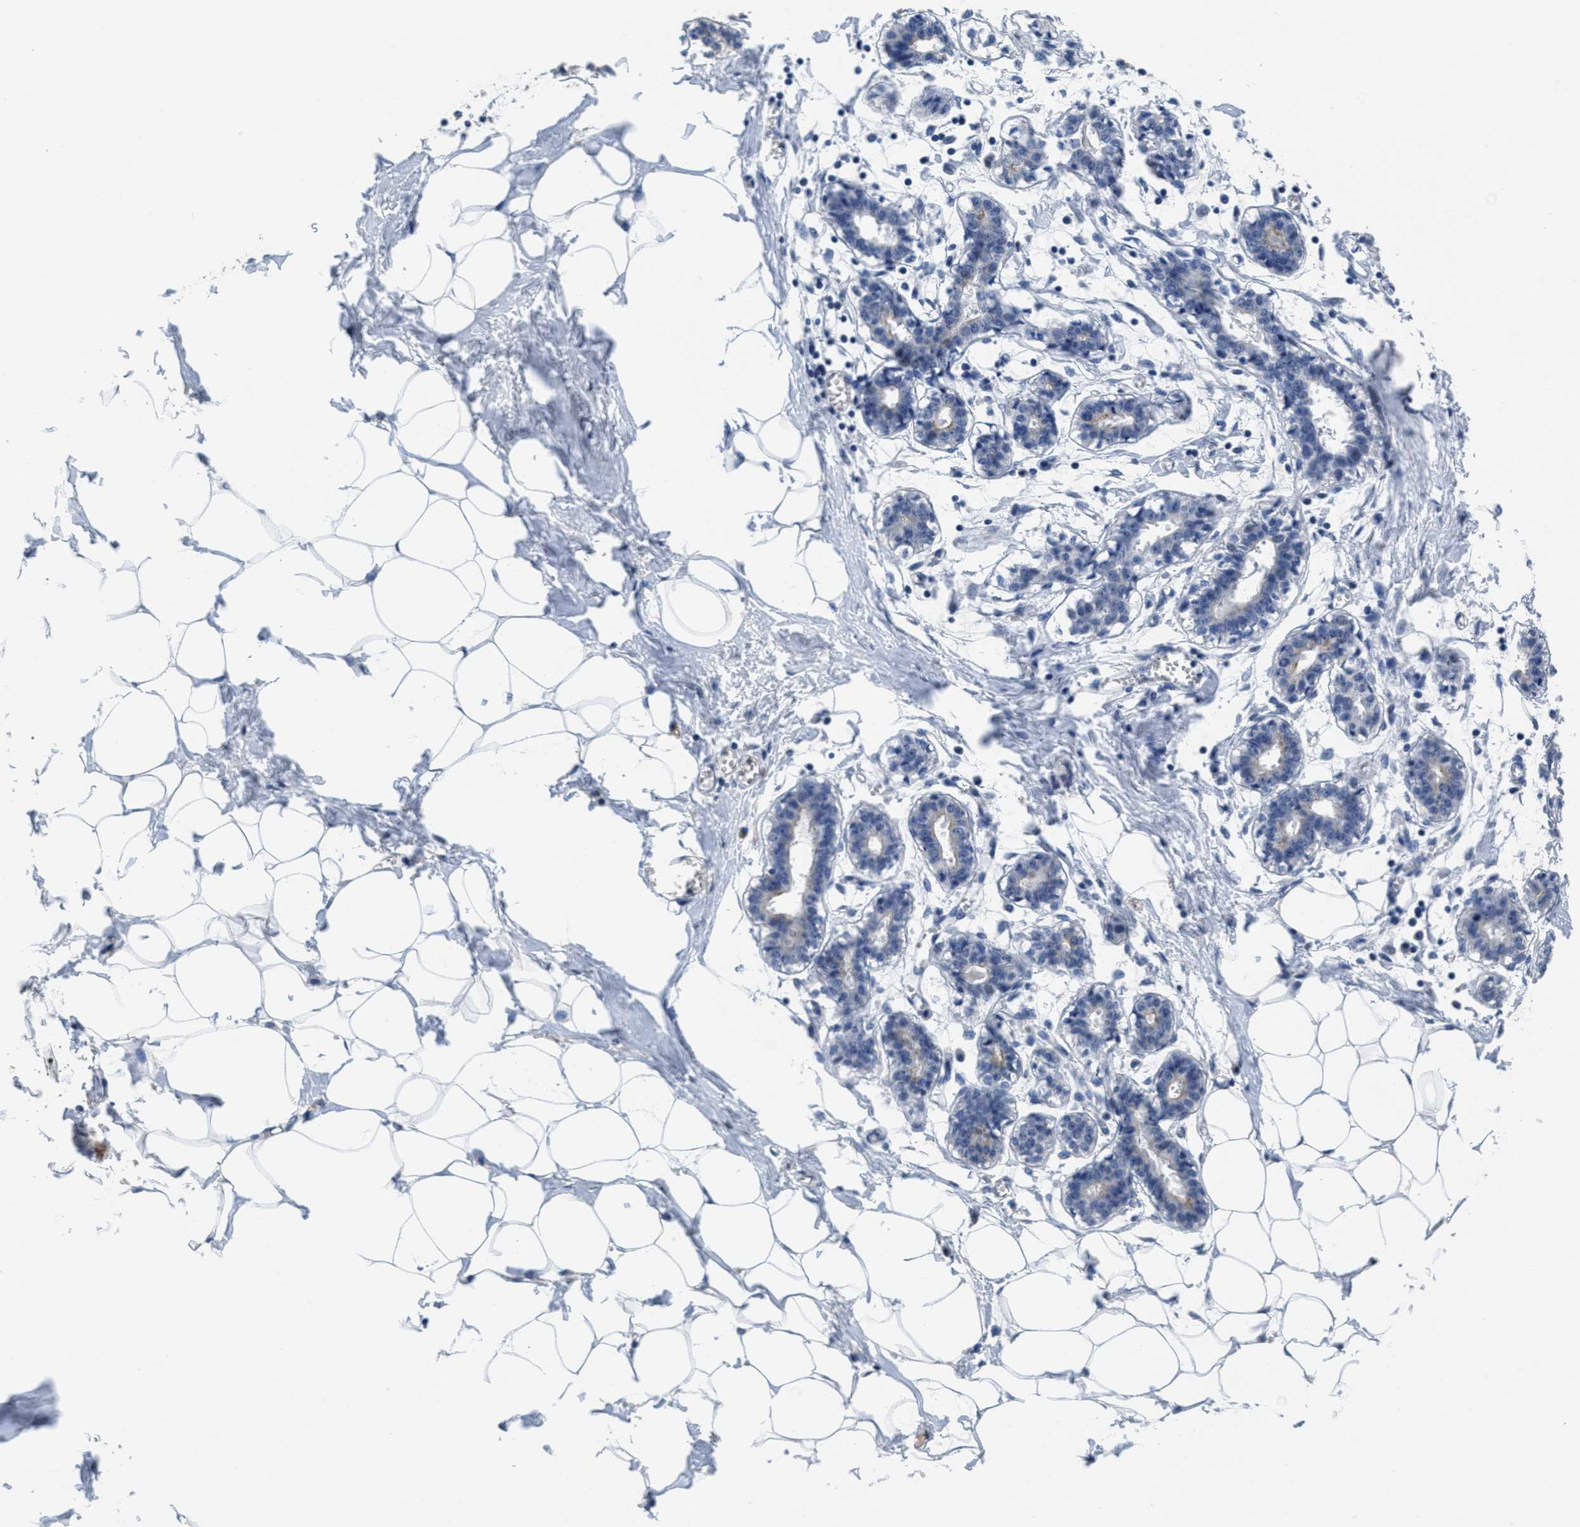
{"staining": {"intensity": "negative", "quantity": "none", "location": "none"}, "tissue": "breast", "cell_type": "Adipocytes", "image_type": "normal", "snomed": [{"axis": "morphology", "description": "Normal tissue, NOS"}, {"axis": "topography", "description": "Breast"}], "caption": "Immunohistochemical staining of unremarkable human breast reveals no significant staining in adipocytes.", "gene": "ANGPT1", "patient": {"sex": "female", "age": 27}}